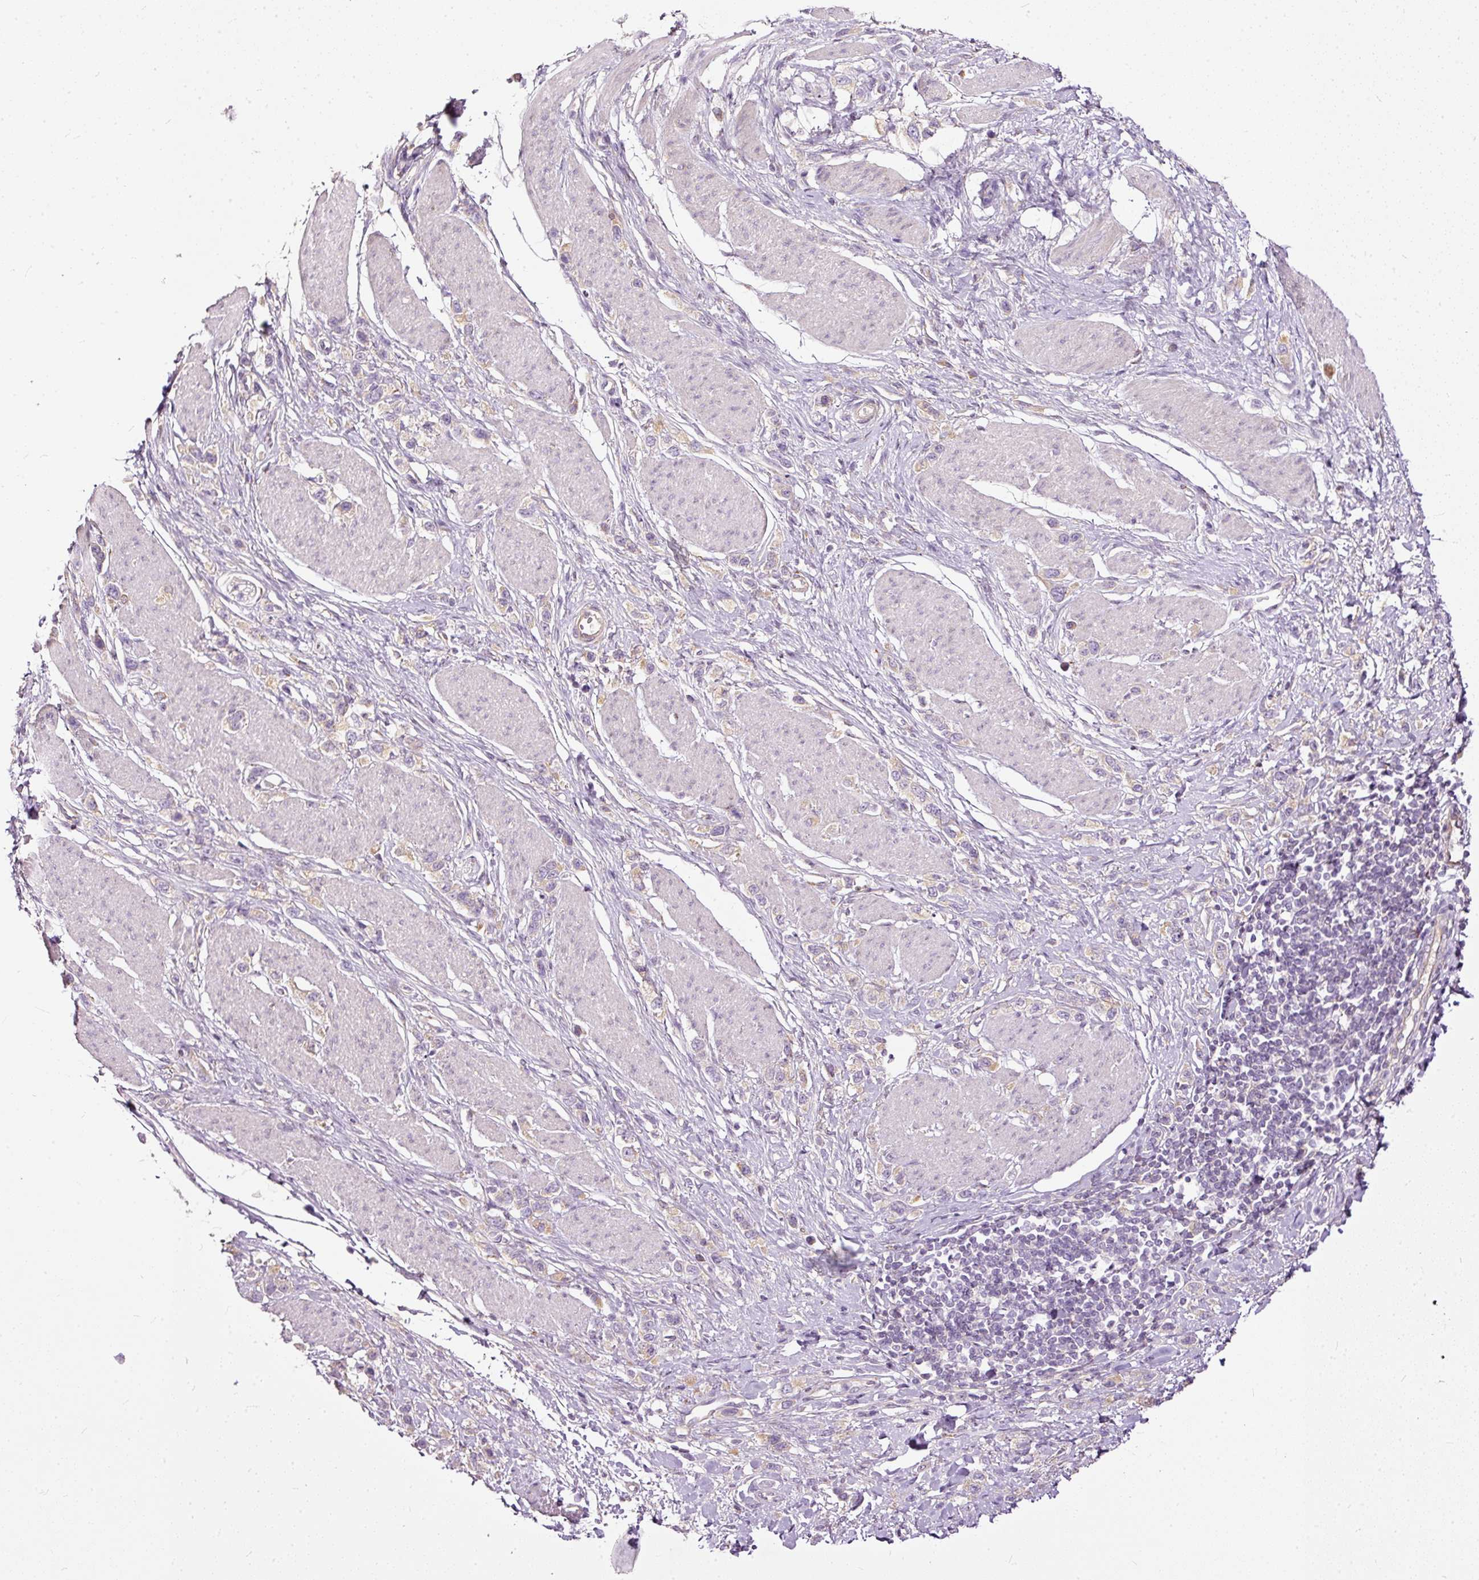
{"staining": {"intensity": "negative", "quantity": "none", "location": "none"}, "tissue": "stomach cancer", "cell_type": "Tumor cells", "image_type": "cancer", "snomed": [{"axis": "morphology", "description": "Adenocarcinoma, NOS"}, {"axis": "topography", "description": "Stomach"}], "caption": "Protein analysis of stomach adenocarcinoma shows no significant positivity in tumor cells.", "gene": "PAQR9", "patient": {"sex": "female", "age": 65}}